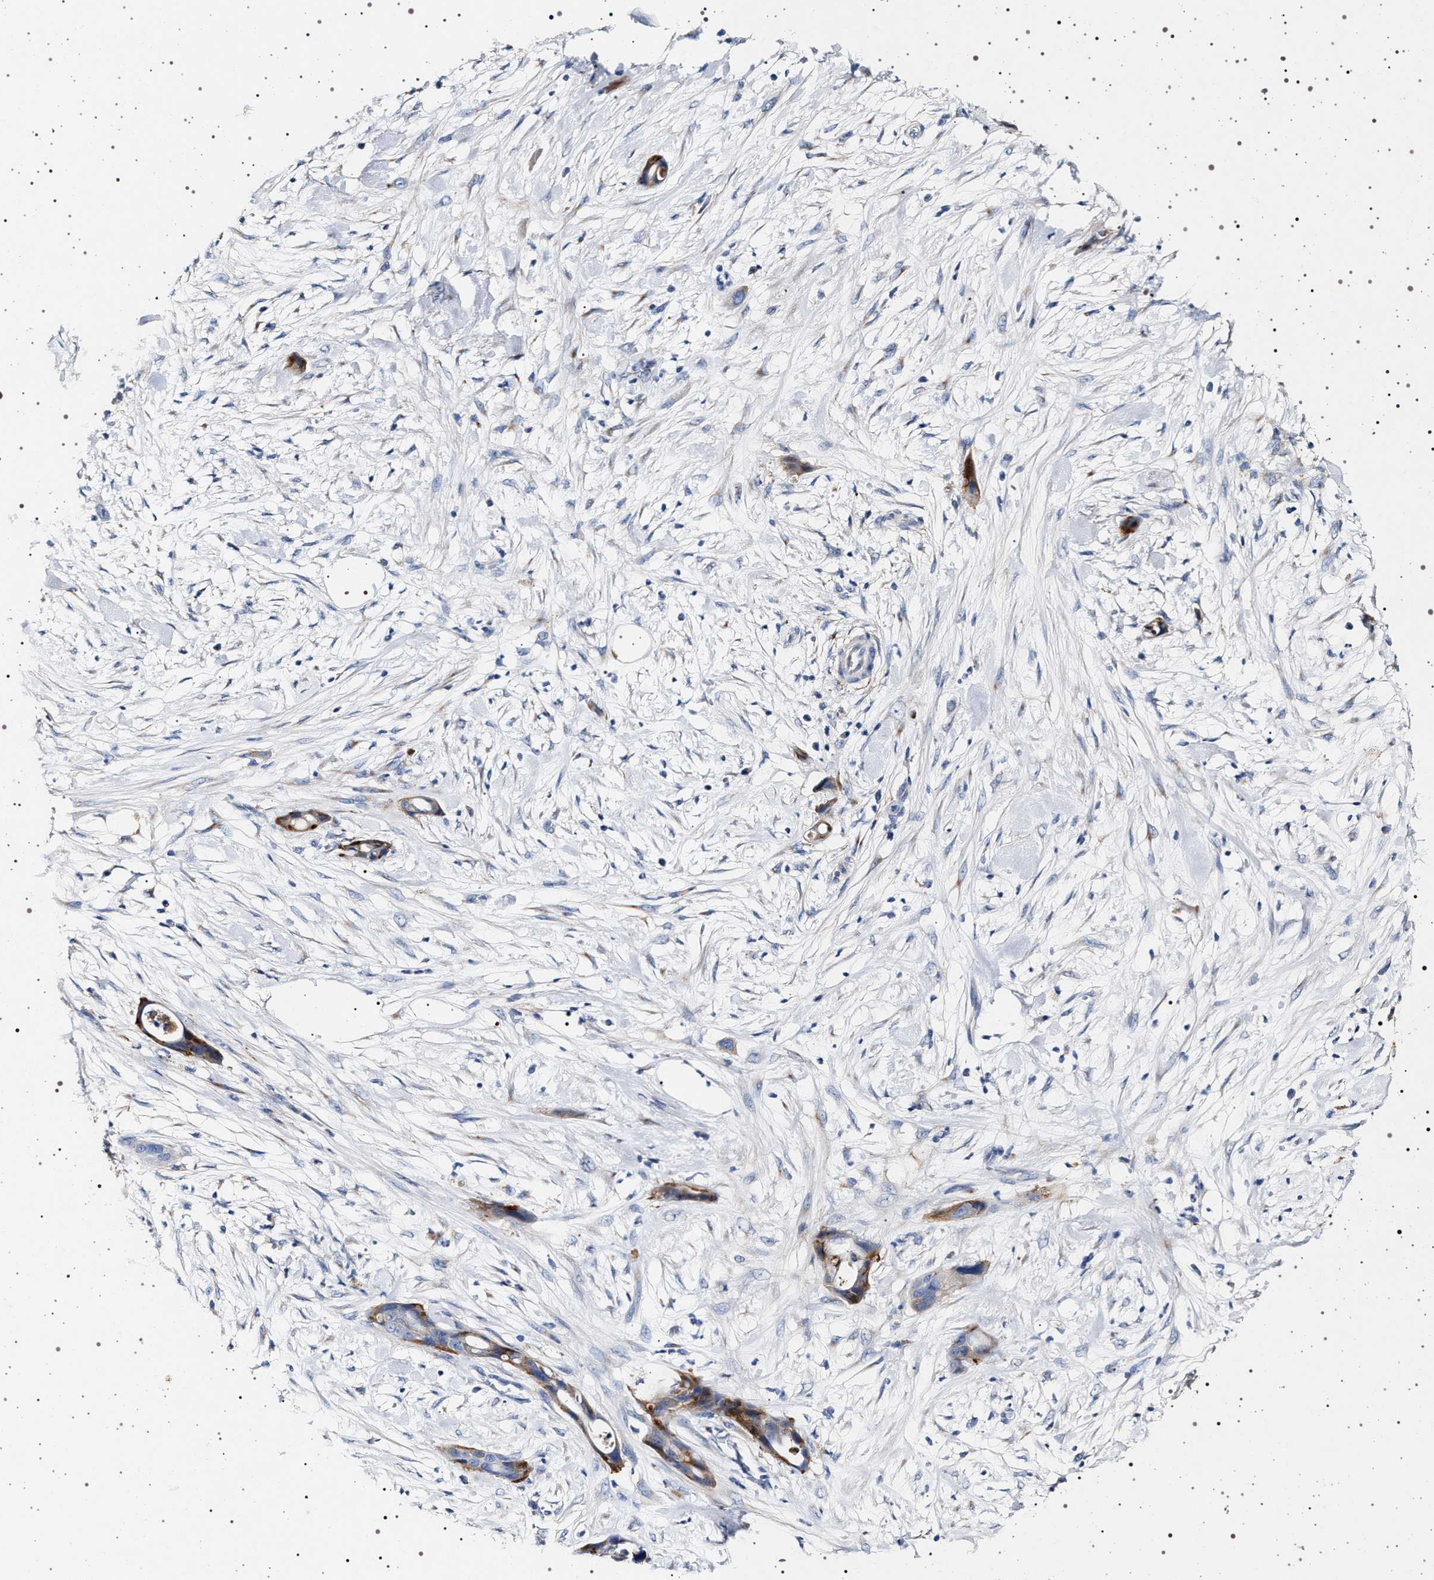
{"staining": {"intensity": "weak", "quantity": "25%-75%", "location": "cytoplasmic/membranous"}, "tissue": "pancreatic cancer", "cell_type": "Tumor cells", "image_type": "cancer", "snomed": [{"axis": "morphology", "description": "Adenocarcinoma, NOS"}, {"axis": "topography", "description": "Pancreas"}], "caption": "Pancreatic cancer stained with a protein marker reveals weak staining in tumor cells.", "gene": "NAALADL2", "patient": {"sex": "male", "age": 59}}